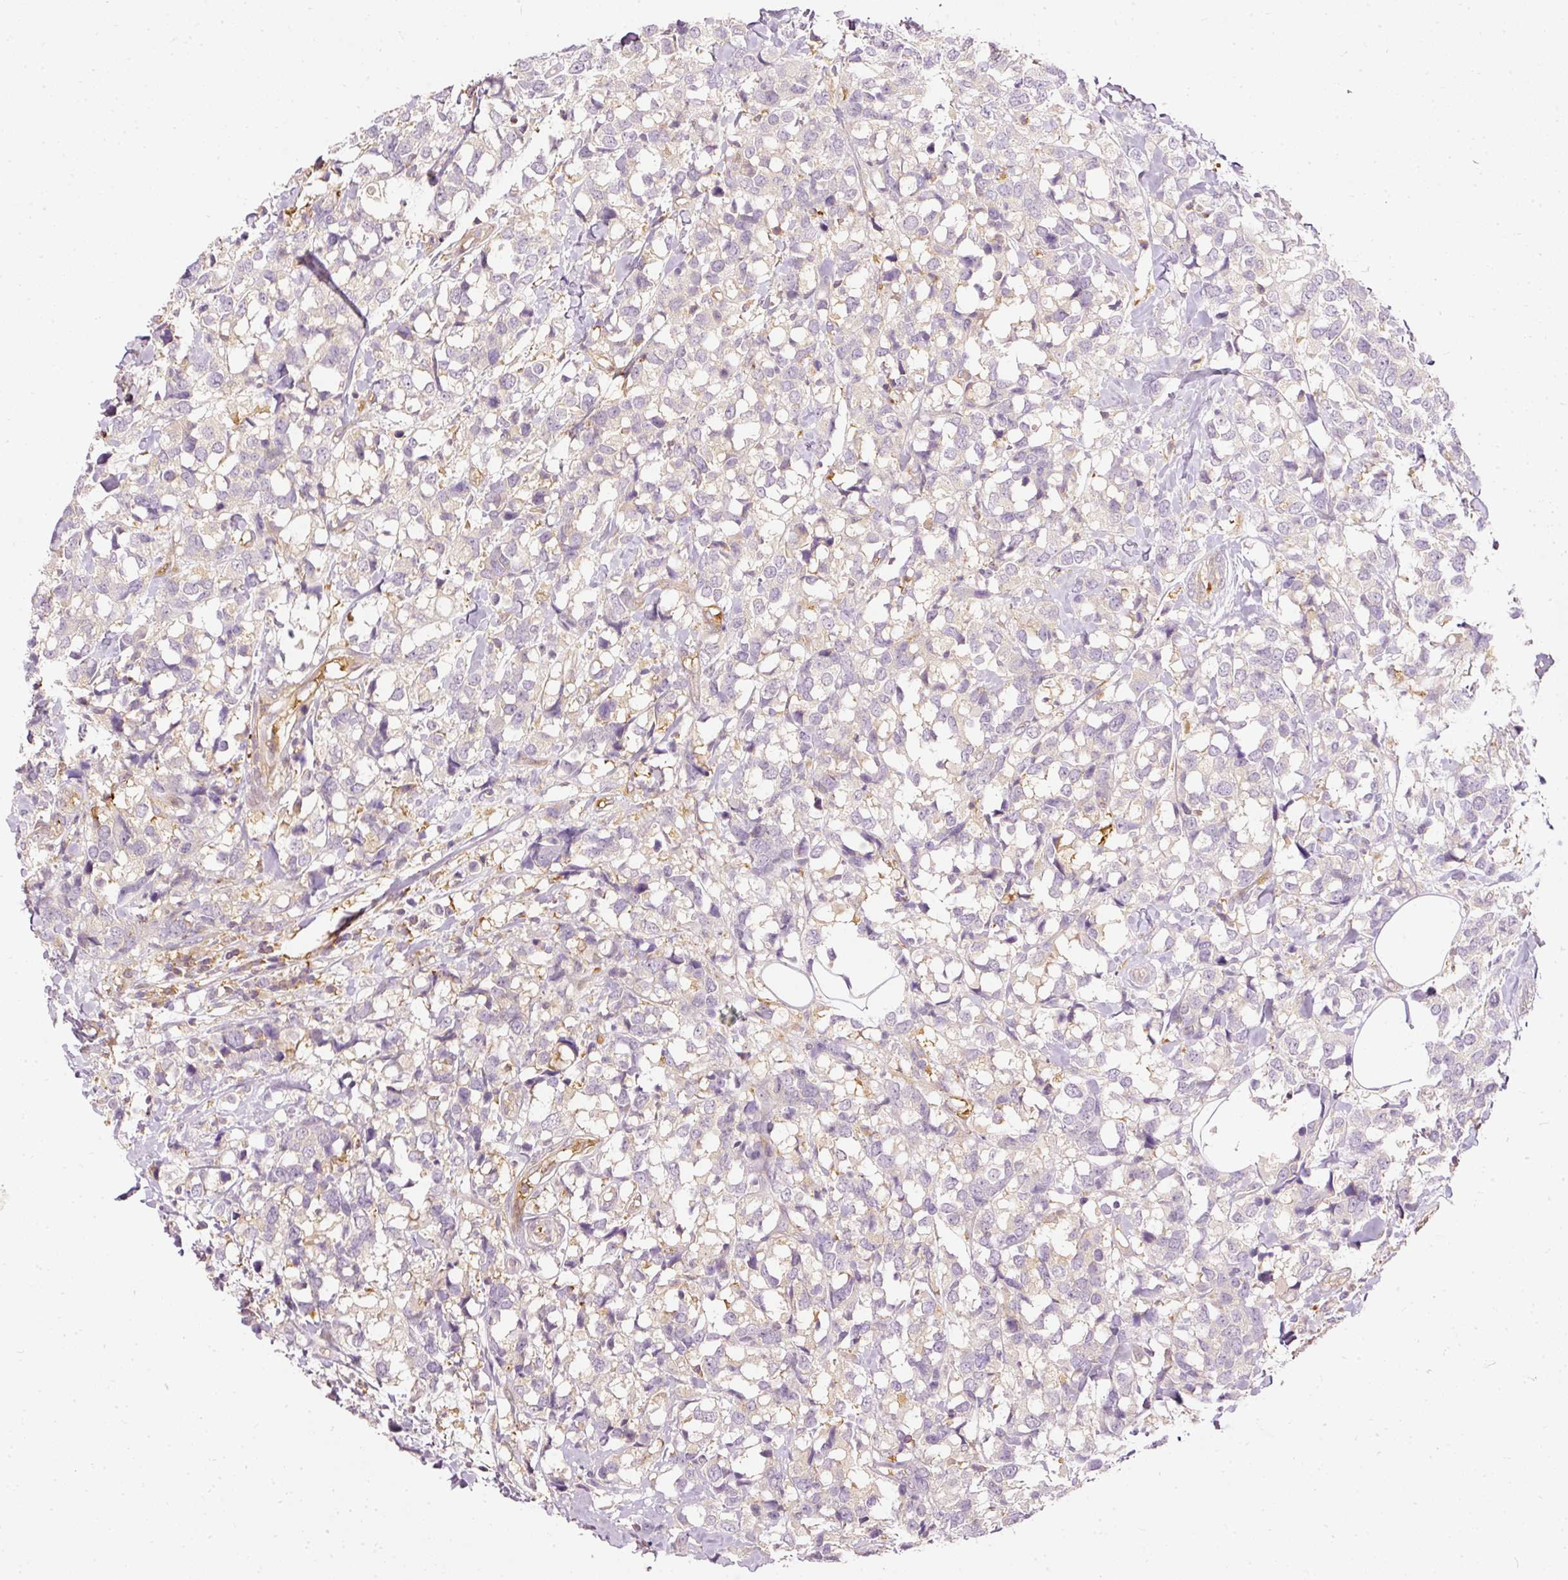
{"staining": {"intensity": "negative", "quantity": "none", "location": "none"}, "tissue": "breast cancer", "cell_type": "Tumor cells", "image_type": "cancer", "snomed": [{"axis": "morphology", "description": "Lobular carcinoma"}, {"axis": "topography", "description": "Breast"}], "caption": "A photomicrograph of human breast lobular carcinoma is negative for staining in tumor cells.", "gene": "ARMH3", "patient": {"sex": "female", "age": 59}}